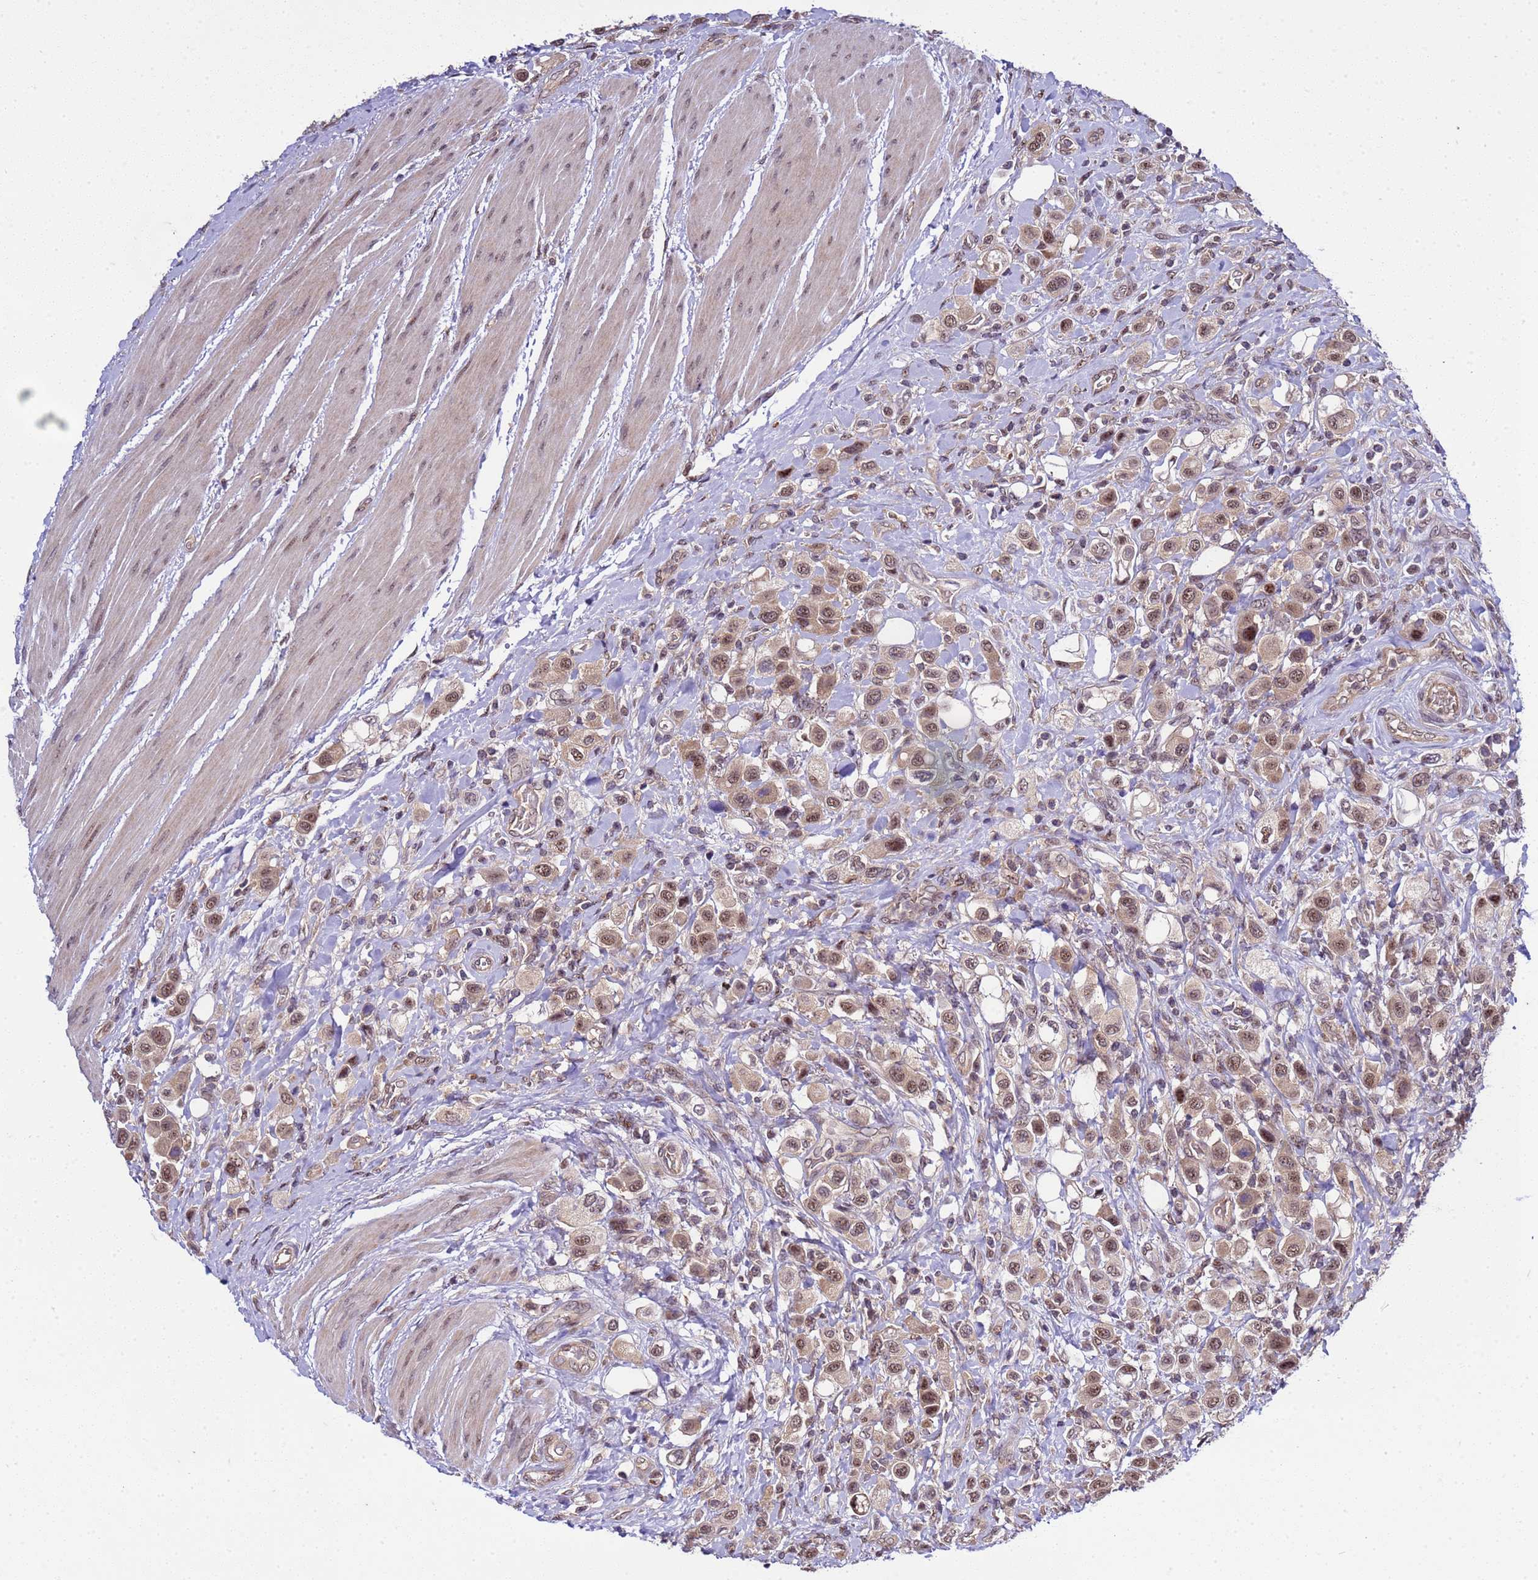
{"staining": {"intensity": "moderate", "quantity": ">75%", "location": "nuclear"}, "tissue": "urothelial cancer", "cell_type": "Tumor cells", "image_type": "cancer", "snomed": [{"axis": "morphology", "description": "Urothelial carcinoma, High grade"}, {"axis": "topography", "description": "Urinary bladder"}], "caption": "An image of human urothelial cancer stained for a protein displays moderate nuclear brown staining in tumor cells.", "gene": "GEN1", "patient": {"sex": "male", "age": 50}}